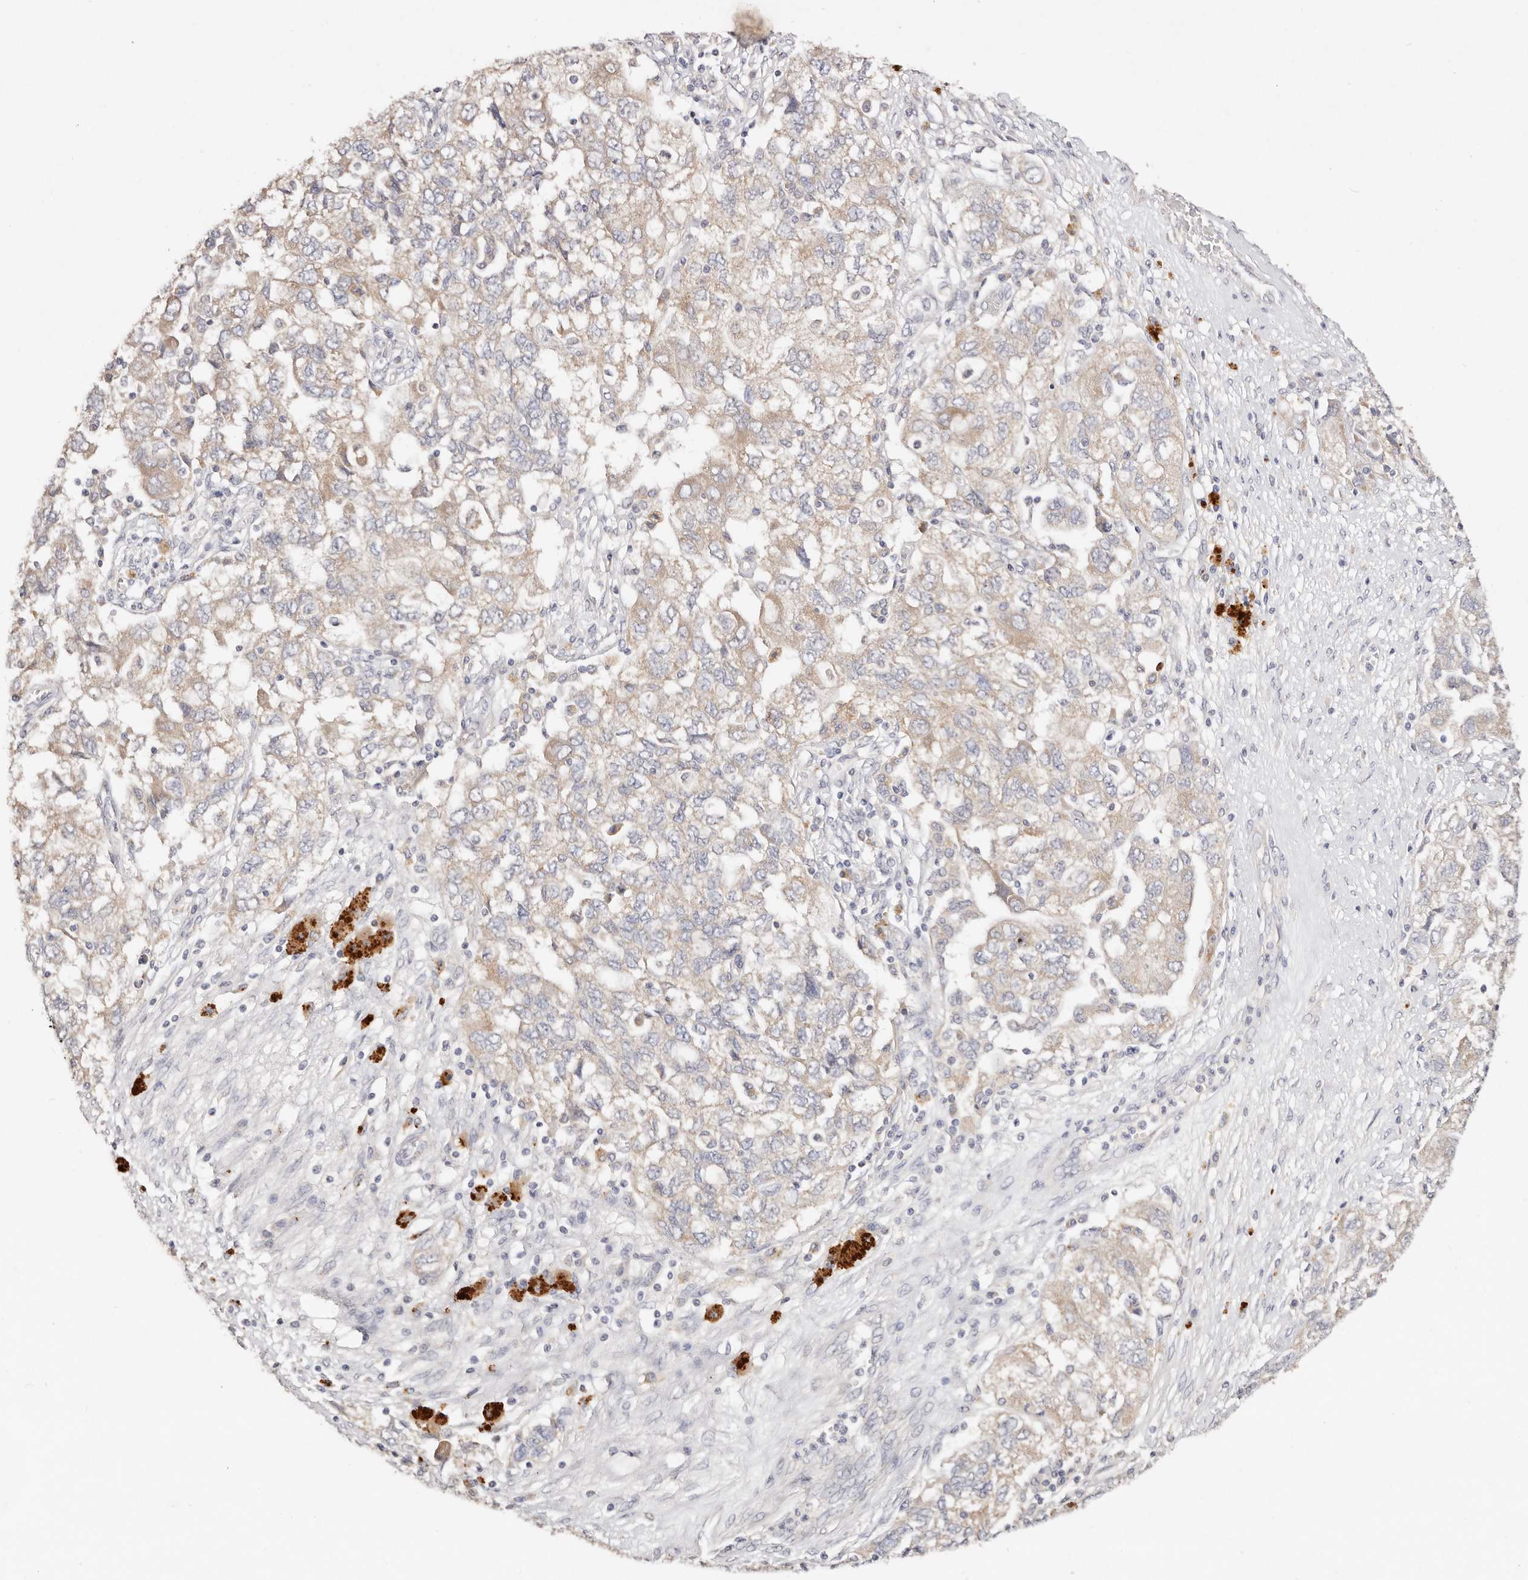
{"staining": {"intensity": "weak", "quantity": "<25%", "location": "cytoplasmic/membranous"}, "tissue": "ovarian cancer", "cell_type": "Tumor cells", "image_type": "cancer", "snomed": [{"axis": "morphology", "description": "Carcinoma, NOS"}, {"axis": "morphology", "description": "Cystadenocarcinoma, serous, NOS"}, {"axis": "topography", "description": "Ovary"}], "caption": "Ovarian cancer (serous cystadenocarcinoma) was stained to show a protein in brown. There is no significant positivity in tumor cells. The staining was performed using DAB to visualize the protein expression in brown, while the nuclei were stained in blue with hematoxylin (Magnification: 20x).", "gene": "VIPAS39", "patient": {"sex": "female", "age": 69}}